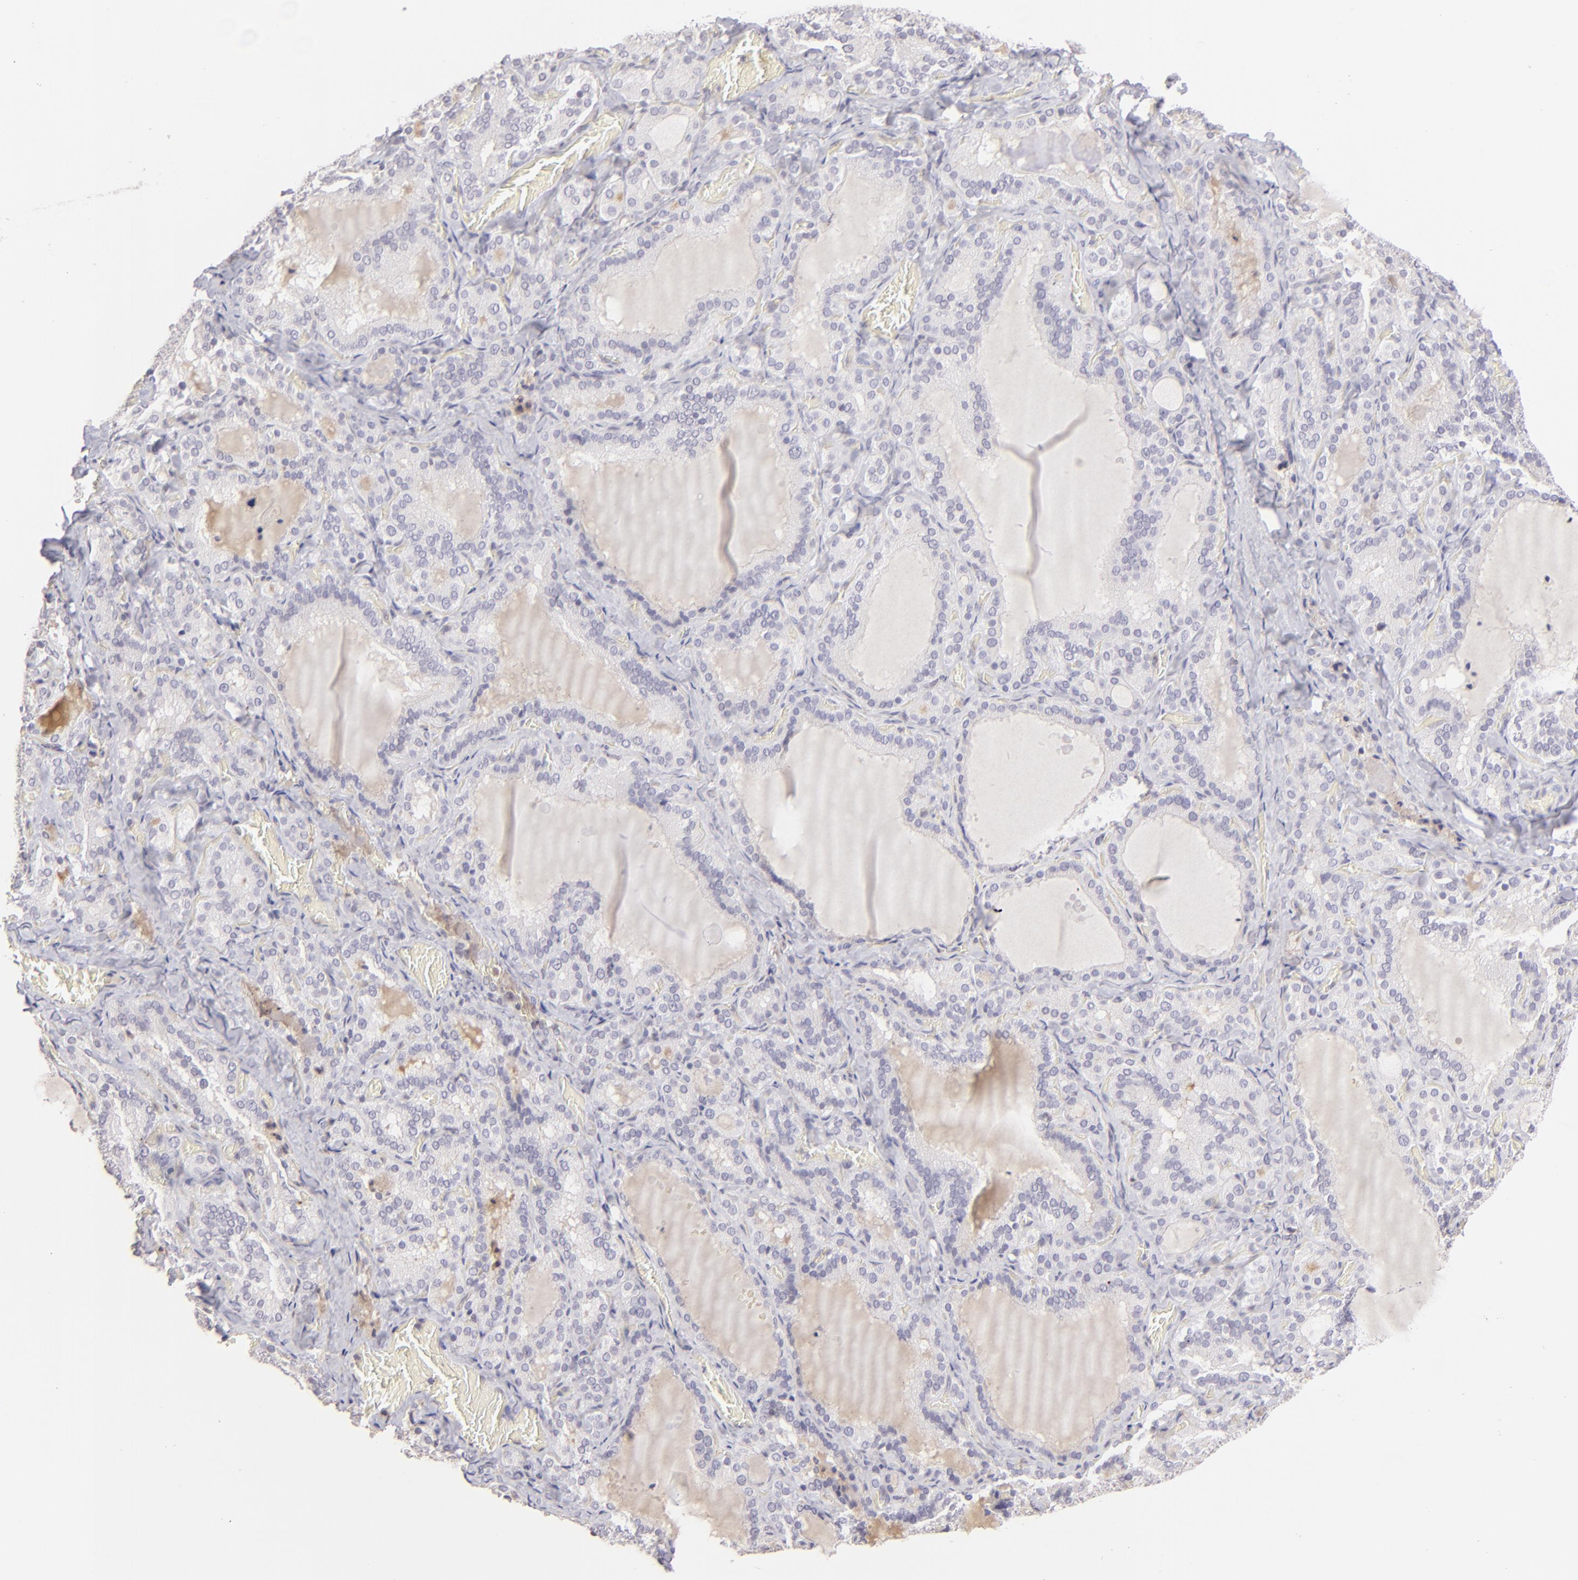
{"staining": {"intensity": "negative", "quantity": "none", "location": "none"}, "tissue": "thyroid gland", "cell_type": "Glandular cells", "image_type": "normal", "snomed": [{"axis": "morphology", "description": "Normal tissue, NOS"}, {"axis": "topography", "description": "Thyroid gland"}], "caption": "Immunohistochemical staining of normal thyroid gland shows no significant staining in glandular cells. (DAB immunohistochemistry (IHC) with hematoxylin counter stain).", "gene": "MAGEA1", "patient": {"sex": "female", "age": 33}}